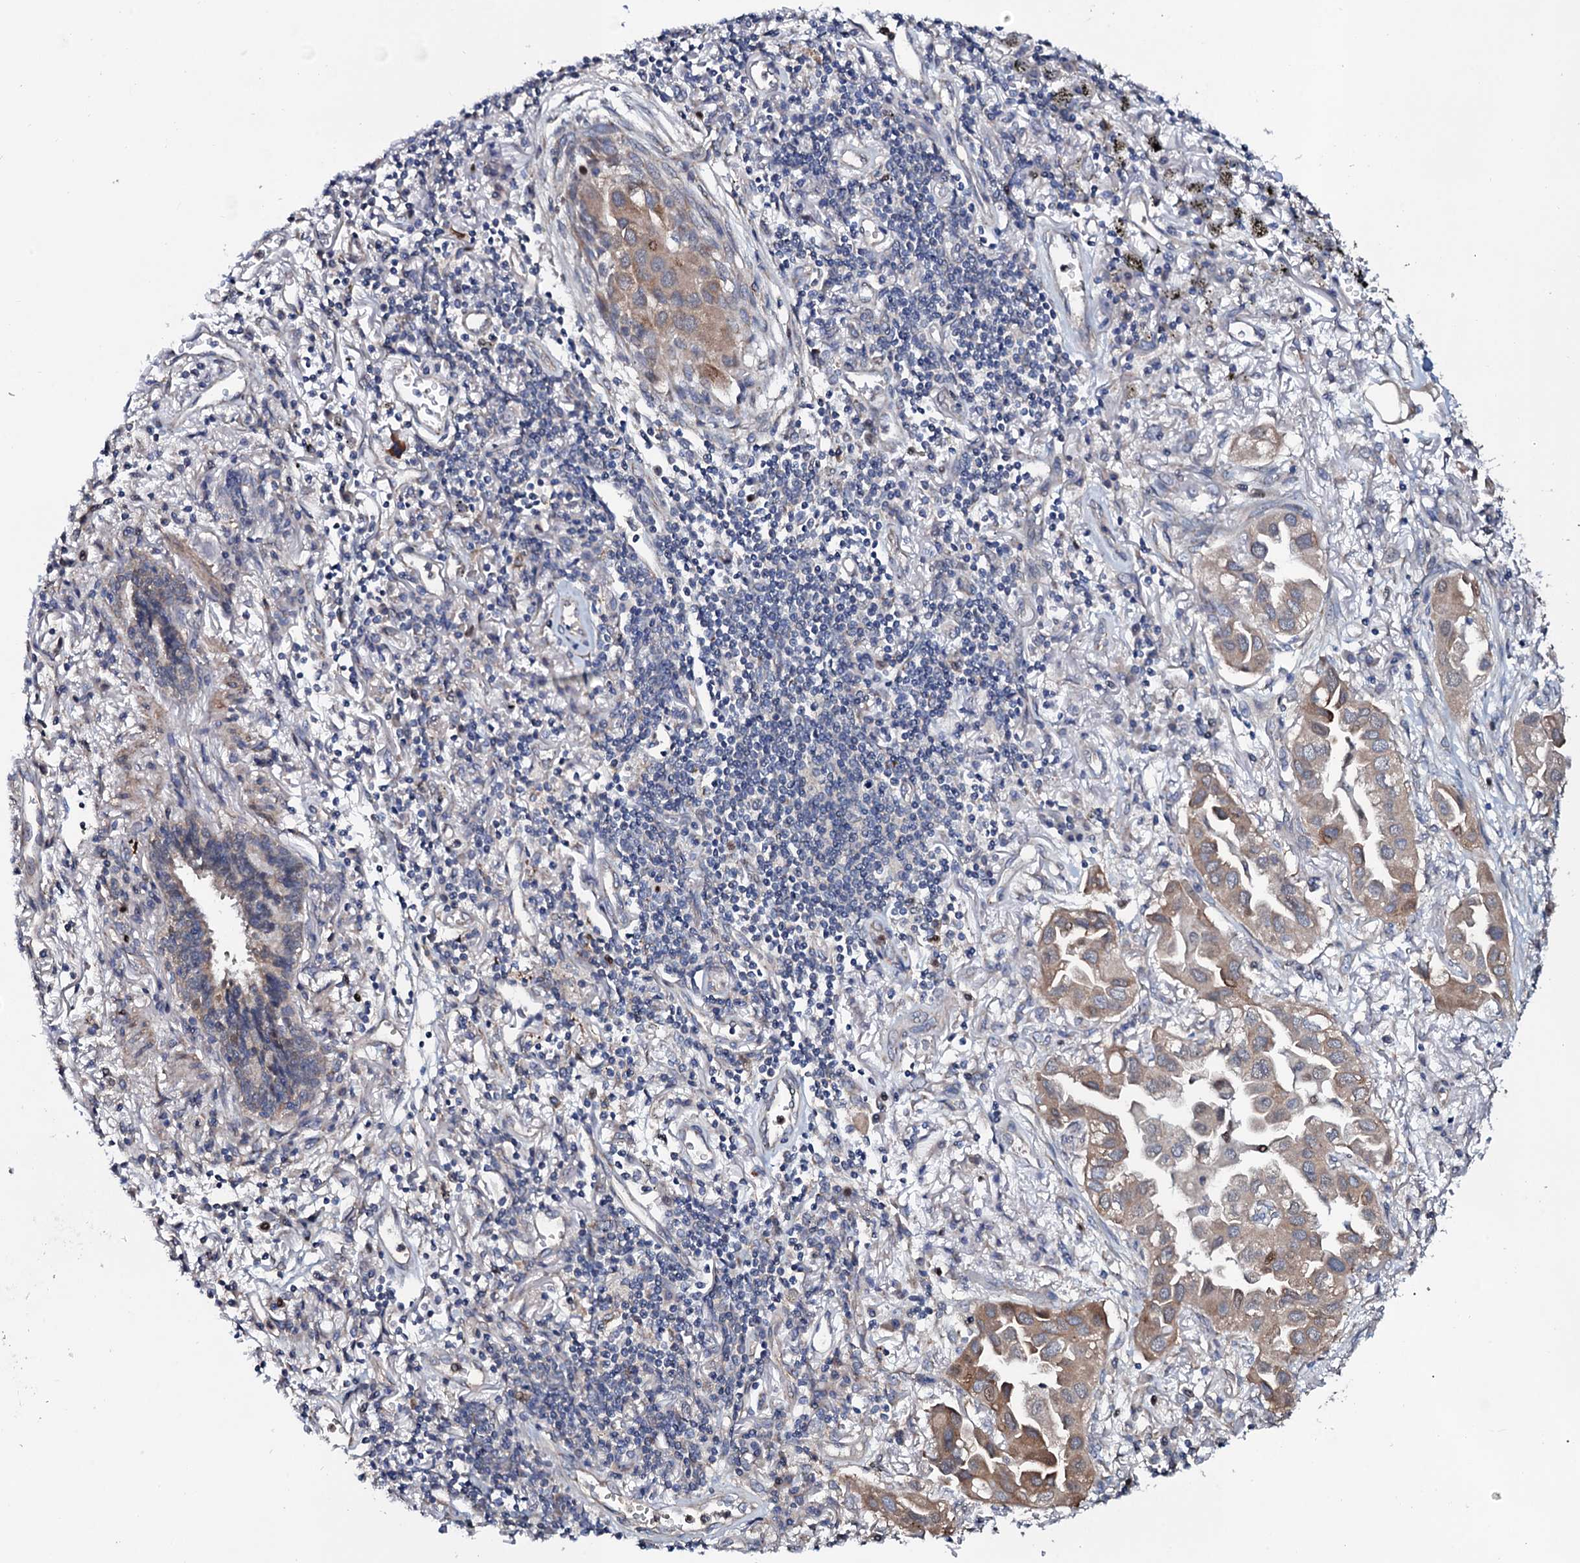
{"staining": {"intensity": "weak", "quantity": "25%-75%", "location": "cytoplasmic/membranous,nuclear"}, "tissue": "lung cancer", "cell_type": "Tumor cells", "image_type": "cancer", "snomed": [{"axis": "morphology", "description": "Adenocarcinoma, NOS"}, {"axis": "topography", "description": "Lung"}], "caption": "IHC (DAB (3,3'-diaminobenzidine)) staining of lung cancer exhibits weak cytoplasmic/membranous and nuclear protein positivity in about 25%-75% of tumor cells.", "gene": "PPP1R3D", "patient": {"sex": "female", "age": 76}}